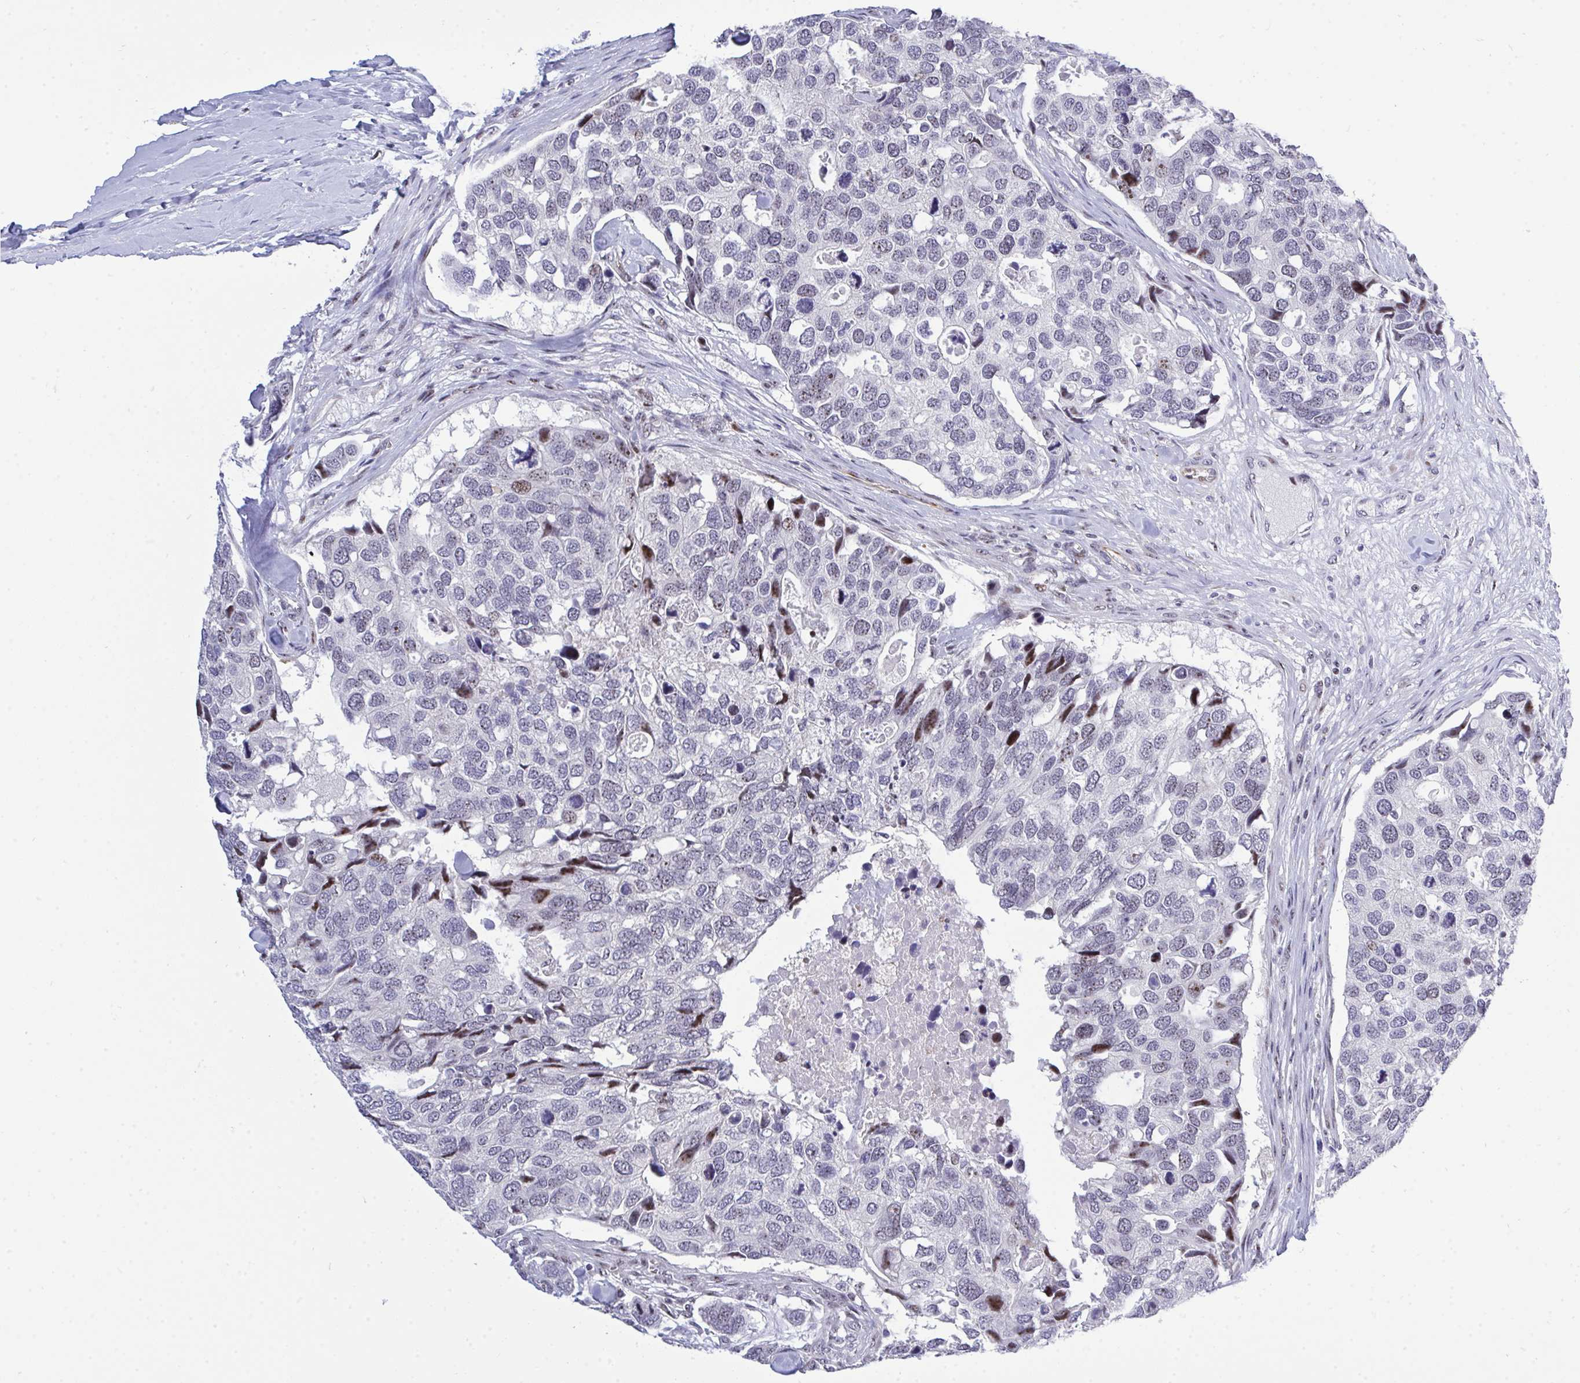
{"staining": {"intensity": "moderate", "quantity": "<25%", "location": "nuclear"}, "tissue": "breast cancer", "cell_type": "Tumor cells", "image_type": "cancer", "snomed": [{"axis": "morphology", "description": "Duct carcinoma"}, {"axis": "topography", "description": "Breast"}], "caption": "Immunohistochemical staining of human breast cancer (intraductal carcinoma) reveals moderate nuclear protein positivity in approximately <25% of tumor cells. (DAB IHC with brightfield microscopy, high magnification).", "gene": "PLPPR3", "patient": {"sex": "female", "age": 83}}